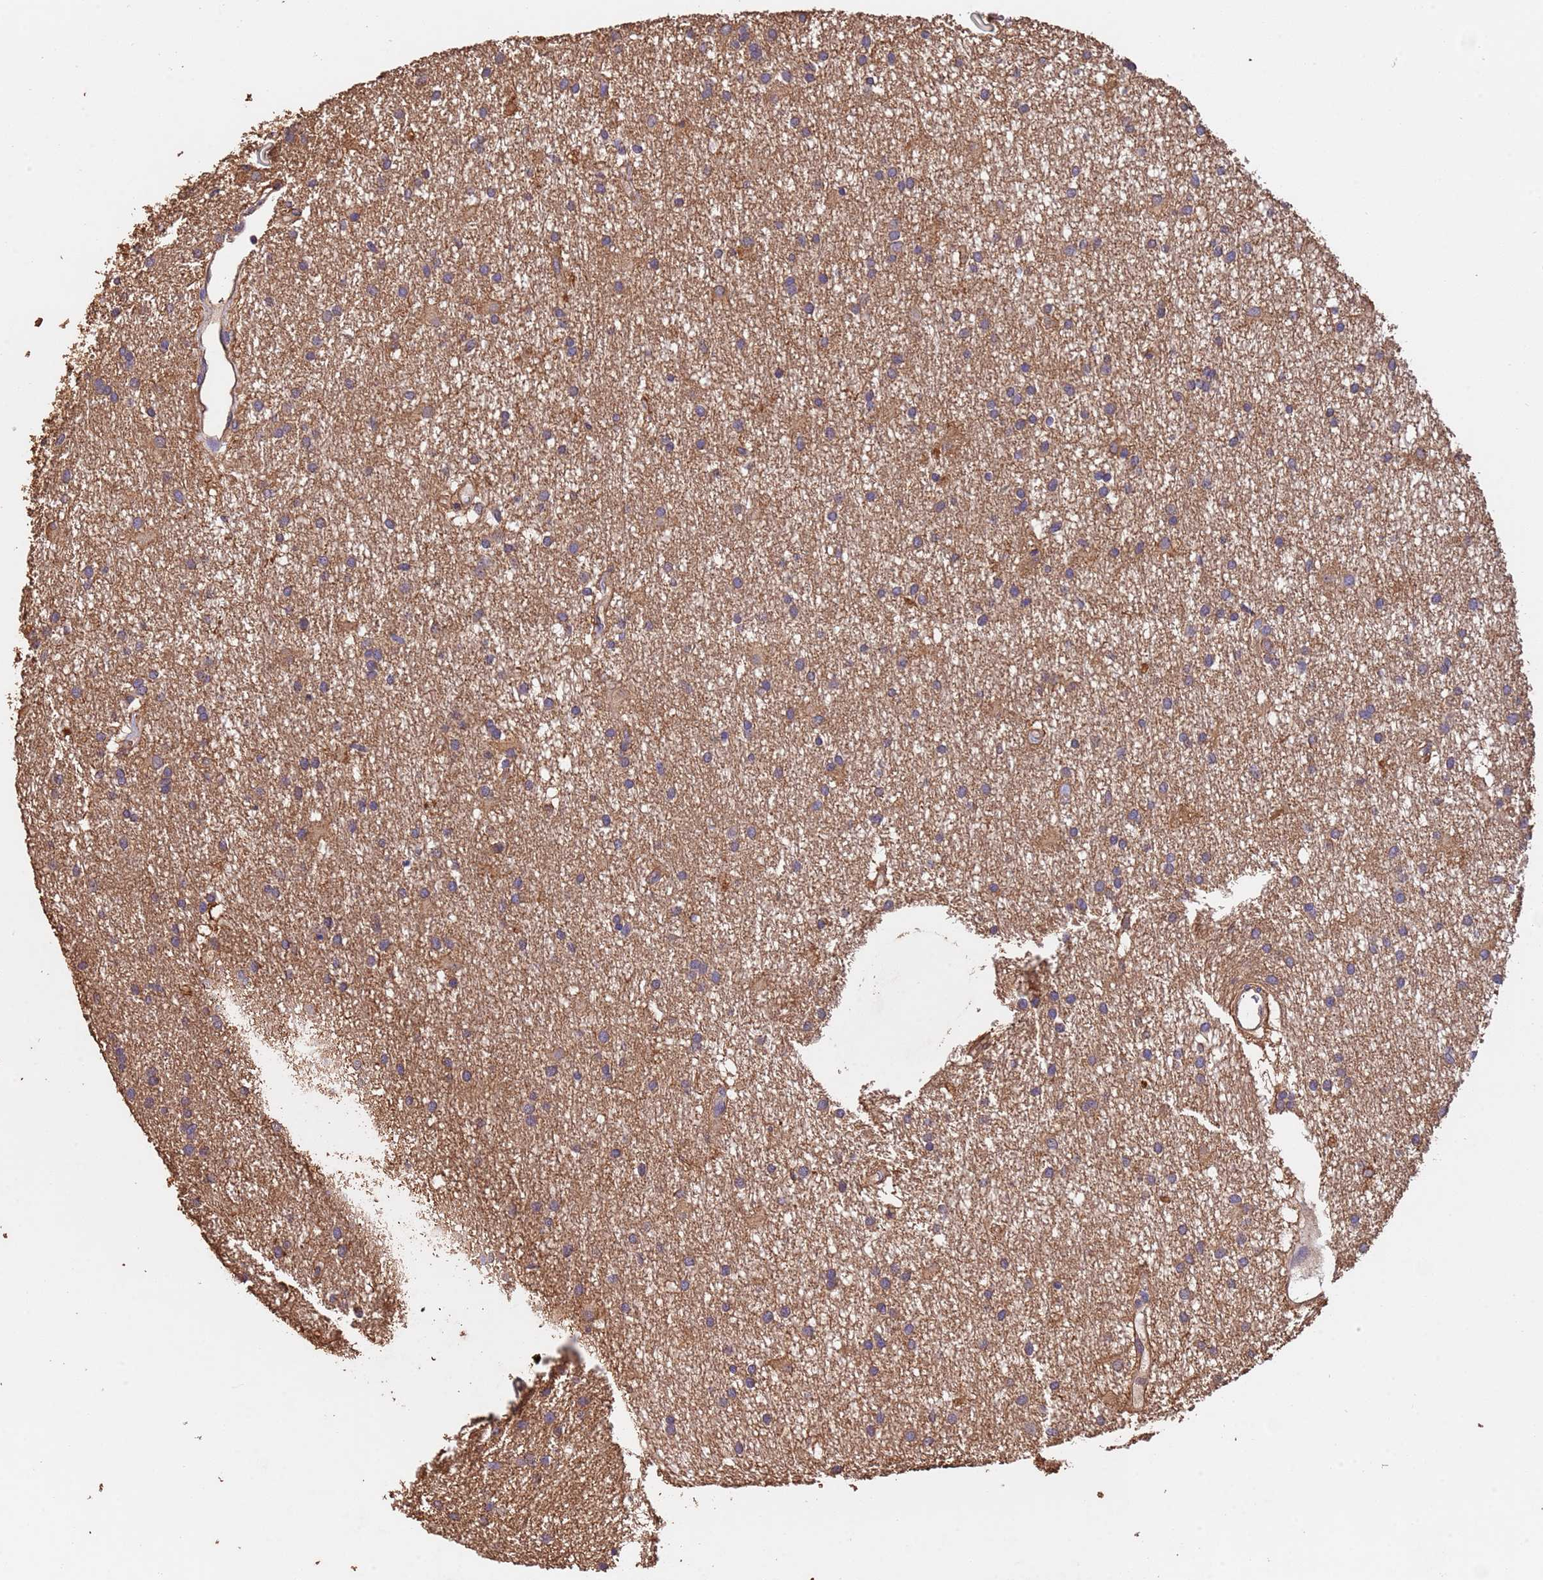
{"staining": {"intensity": "moderate", "quantity": ">75%", "location": "cytoplasmic/membranous"}, "tissue": "glioma", "cell_type": "Tumor cells", "image_type": "cancer", "snomed": [{"axis": "morphology", "description": "Glioma, malignant, High grade"}, {"axis": "topography", "description": "Brain"}], "caption": "Tumor cells show medium levels of moderate cytoplasmic/membranous expression in about >75% of cells in human glioma.", "gene": "MTX3", "patient": {"sex": "male", "age": 77}}